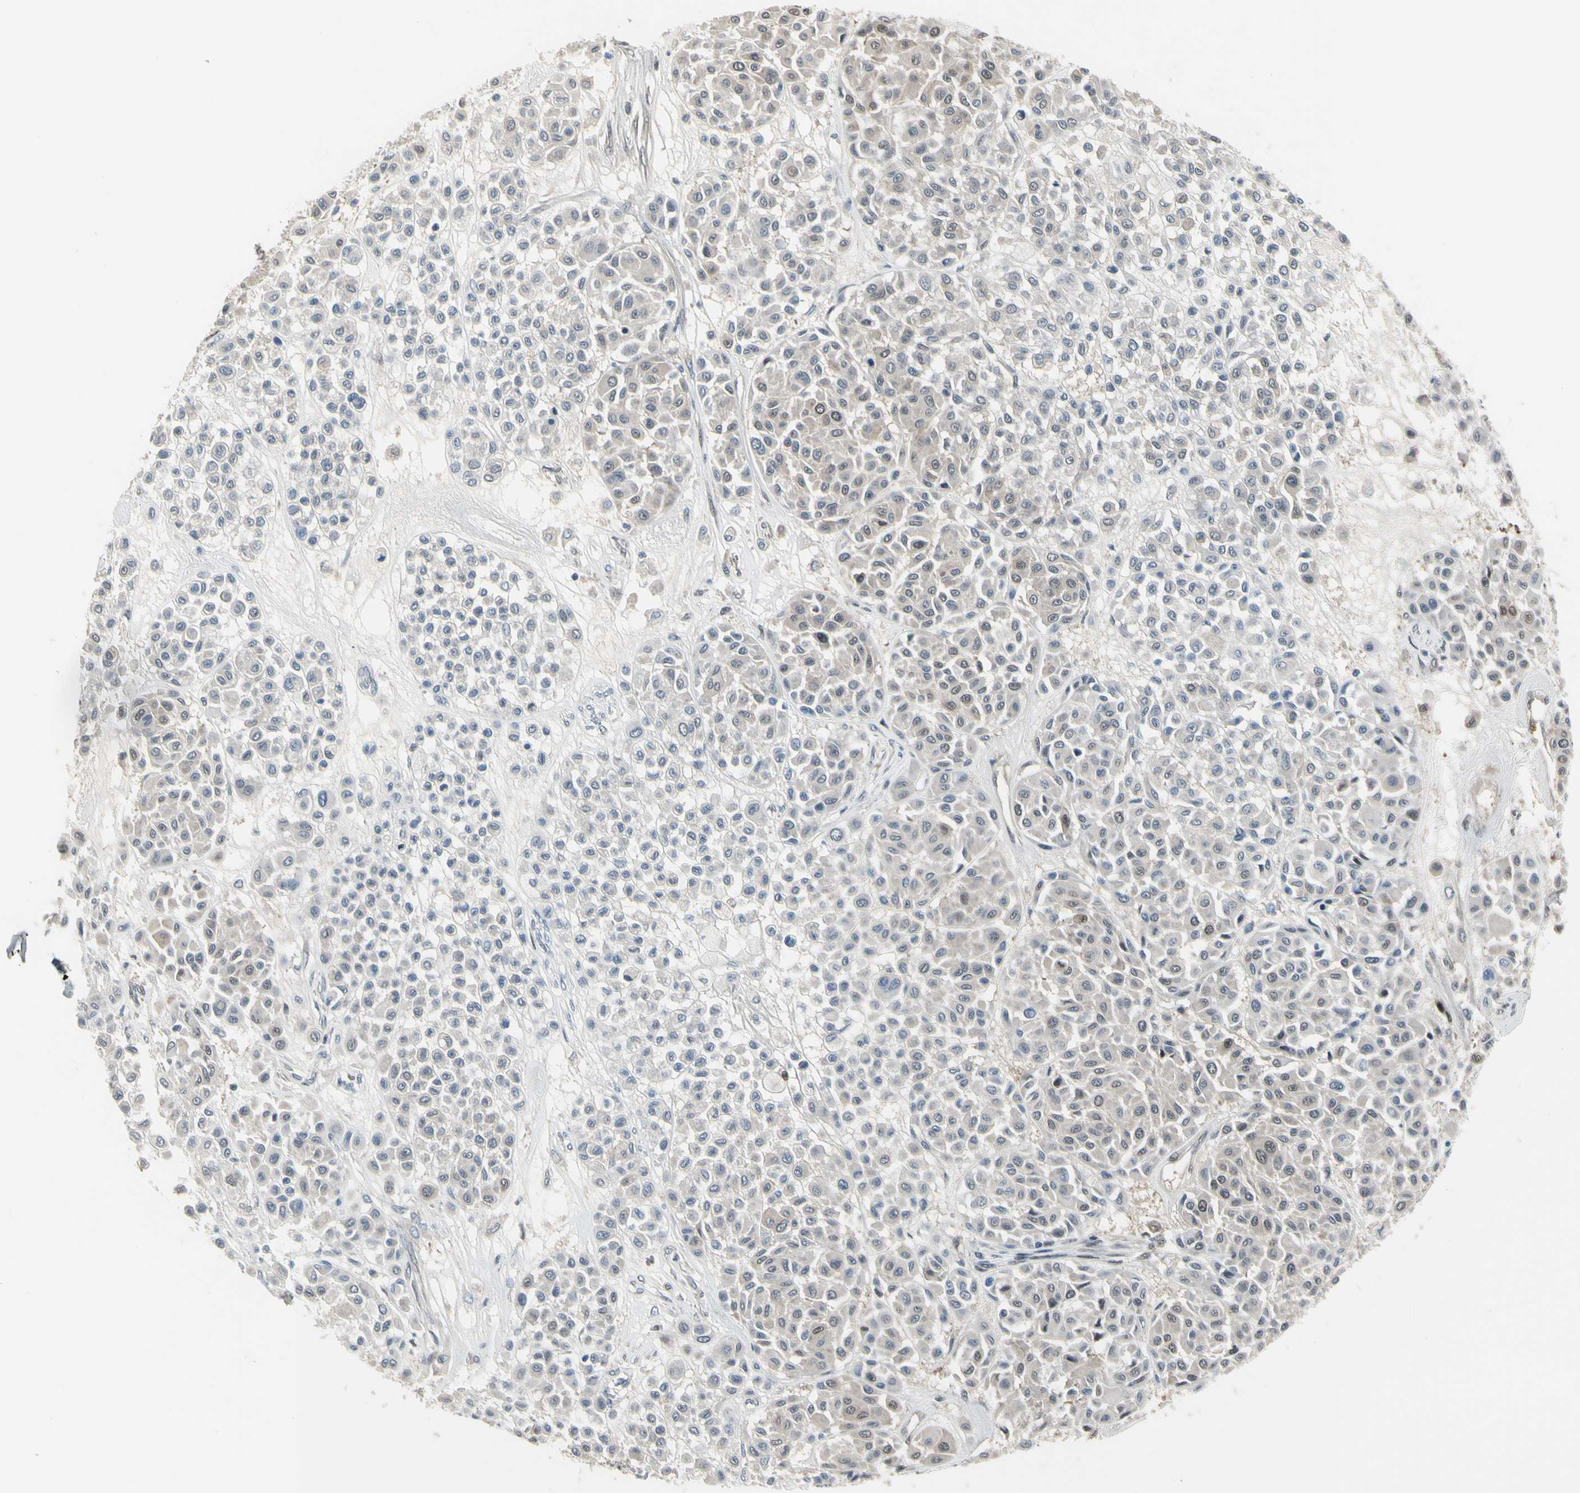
{"staining": {"intensity": "weak", "quantity": "25%-75%", "location": "nuclear"}, "tissue": "melanoma", "cell_type": "Tumor cells", "image_type": "cancer", "snomed": [{"axis": "morphology", "description": "Malignant melanoma, Metastatic site"}, {"axis": "topography", "description": "Soft tissue"}], "caption": "Human melanoma stained with a brown dye shows weak nuclear positive expression in about 25%-75% of tumor cells.", "gene": "HSPA4", "patient": {"sex": "male", "age": 41}}